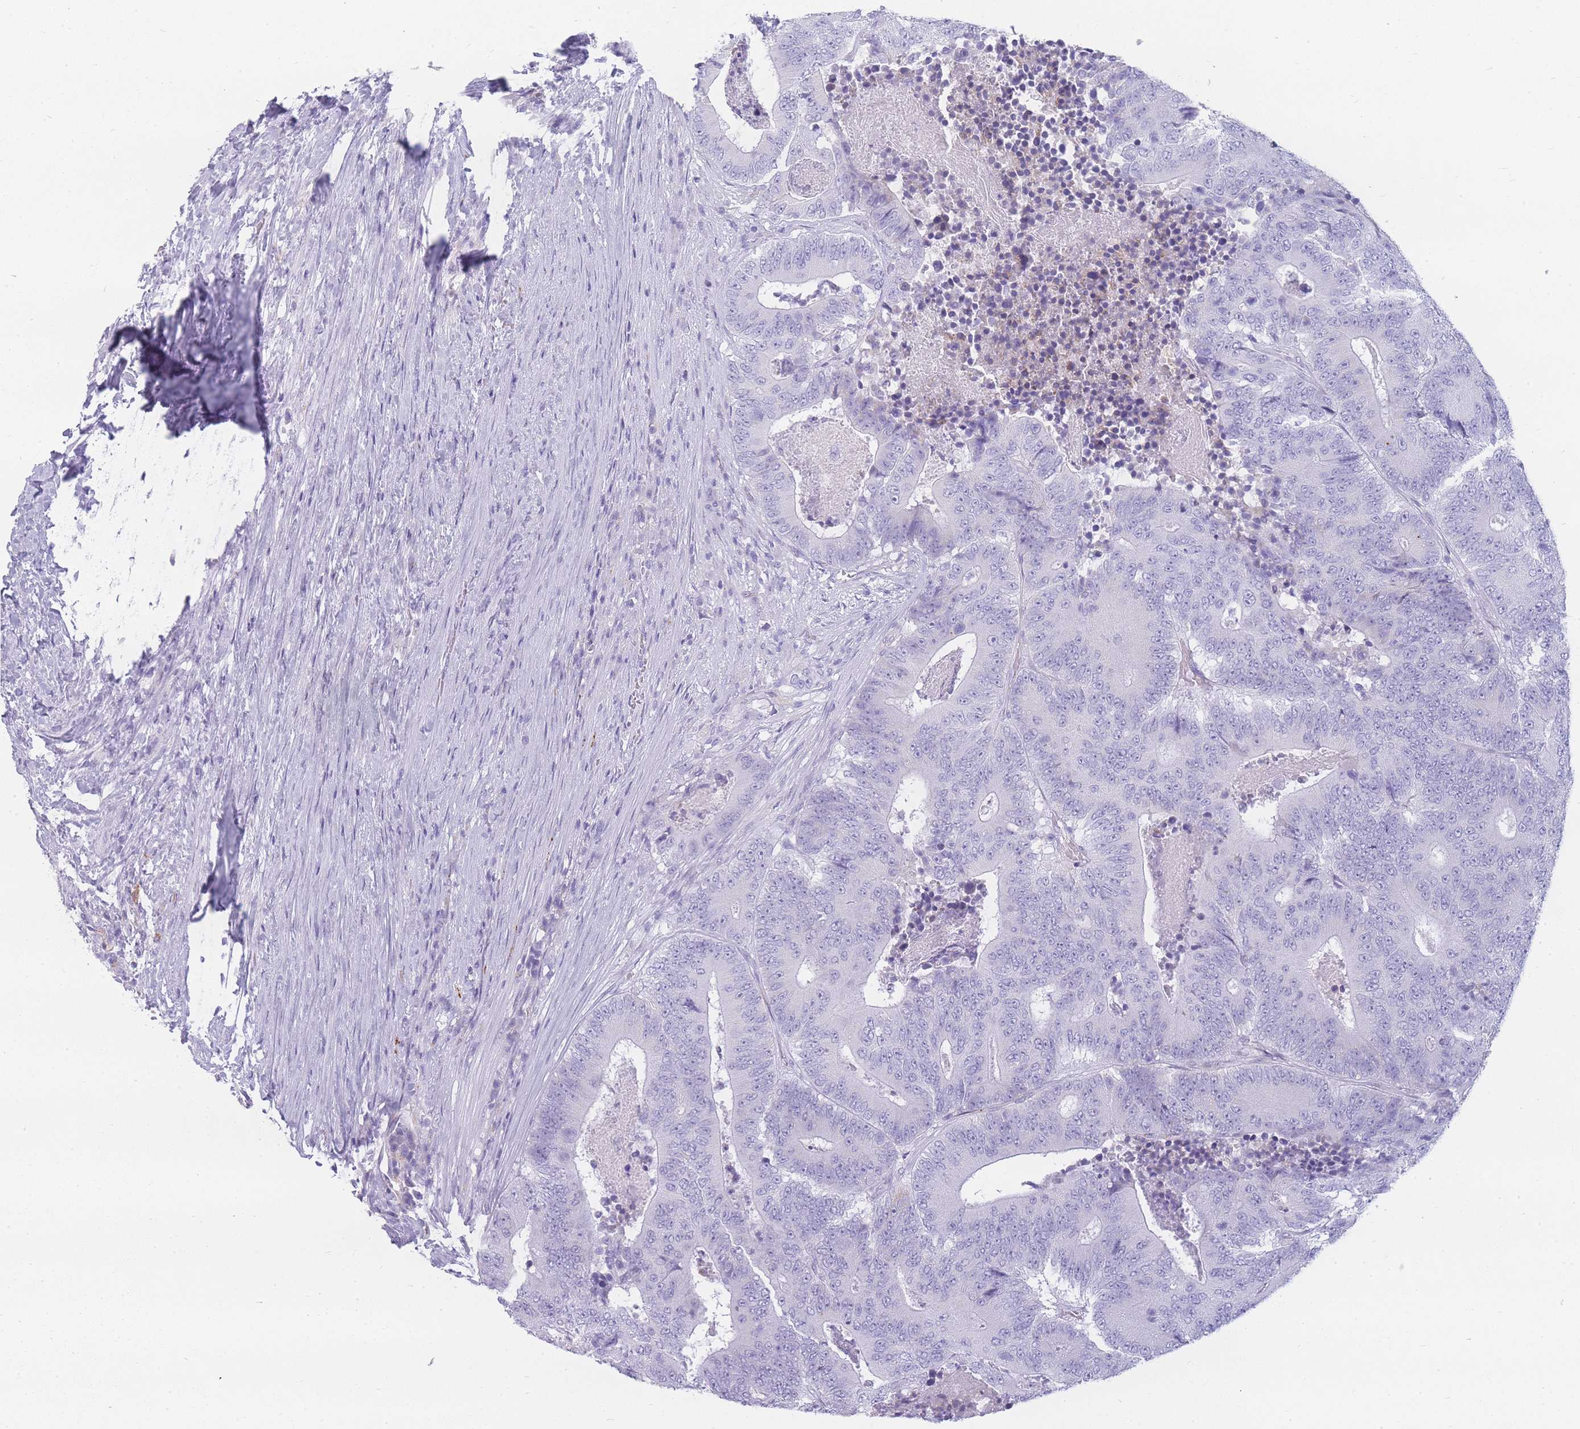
{"staining": {"intensity": "negative", "quantity": "none", "location": "none"}, "tissue": "colorectal cancer", "cell_type": "Tumor cells", "image_type": "cancer", "snomed": [{"axis": "morphology", "description": "Adenocarcinoma, NOS"}, {"axis": "topography", "description": "Colon"}], "caption": "The IHC histopathology image has no significant staining in tumor cells of adenocarcinoma (colorectal) tissue.", "gene": "UPK1A", "patient": {"sex": "male", "age": 83}}